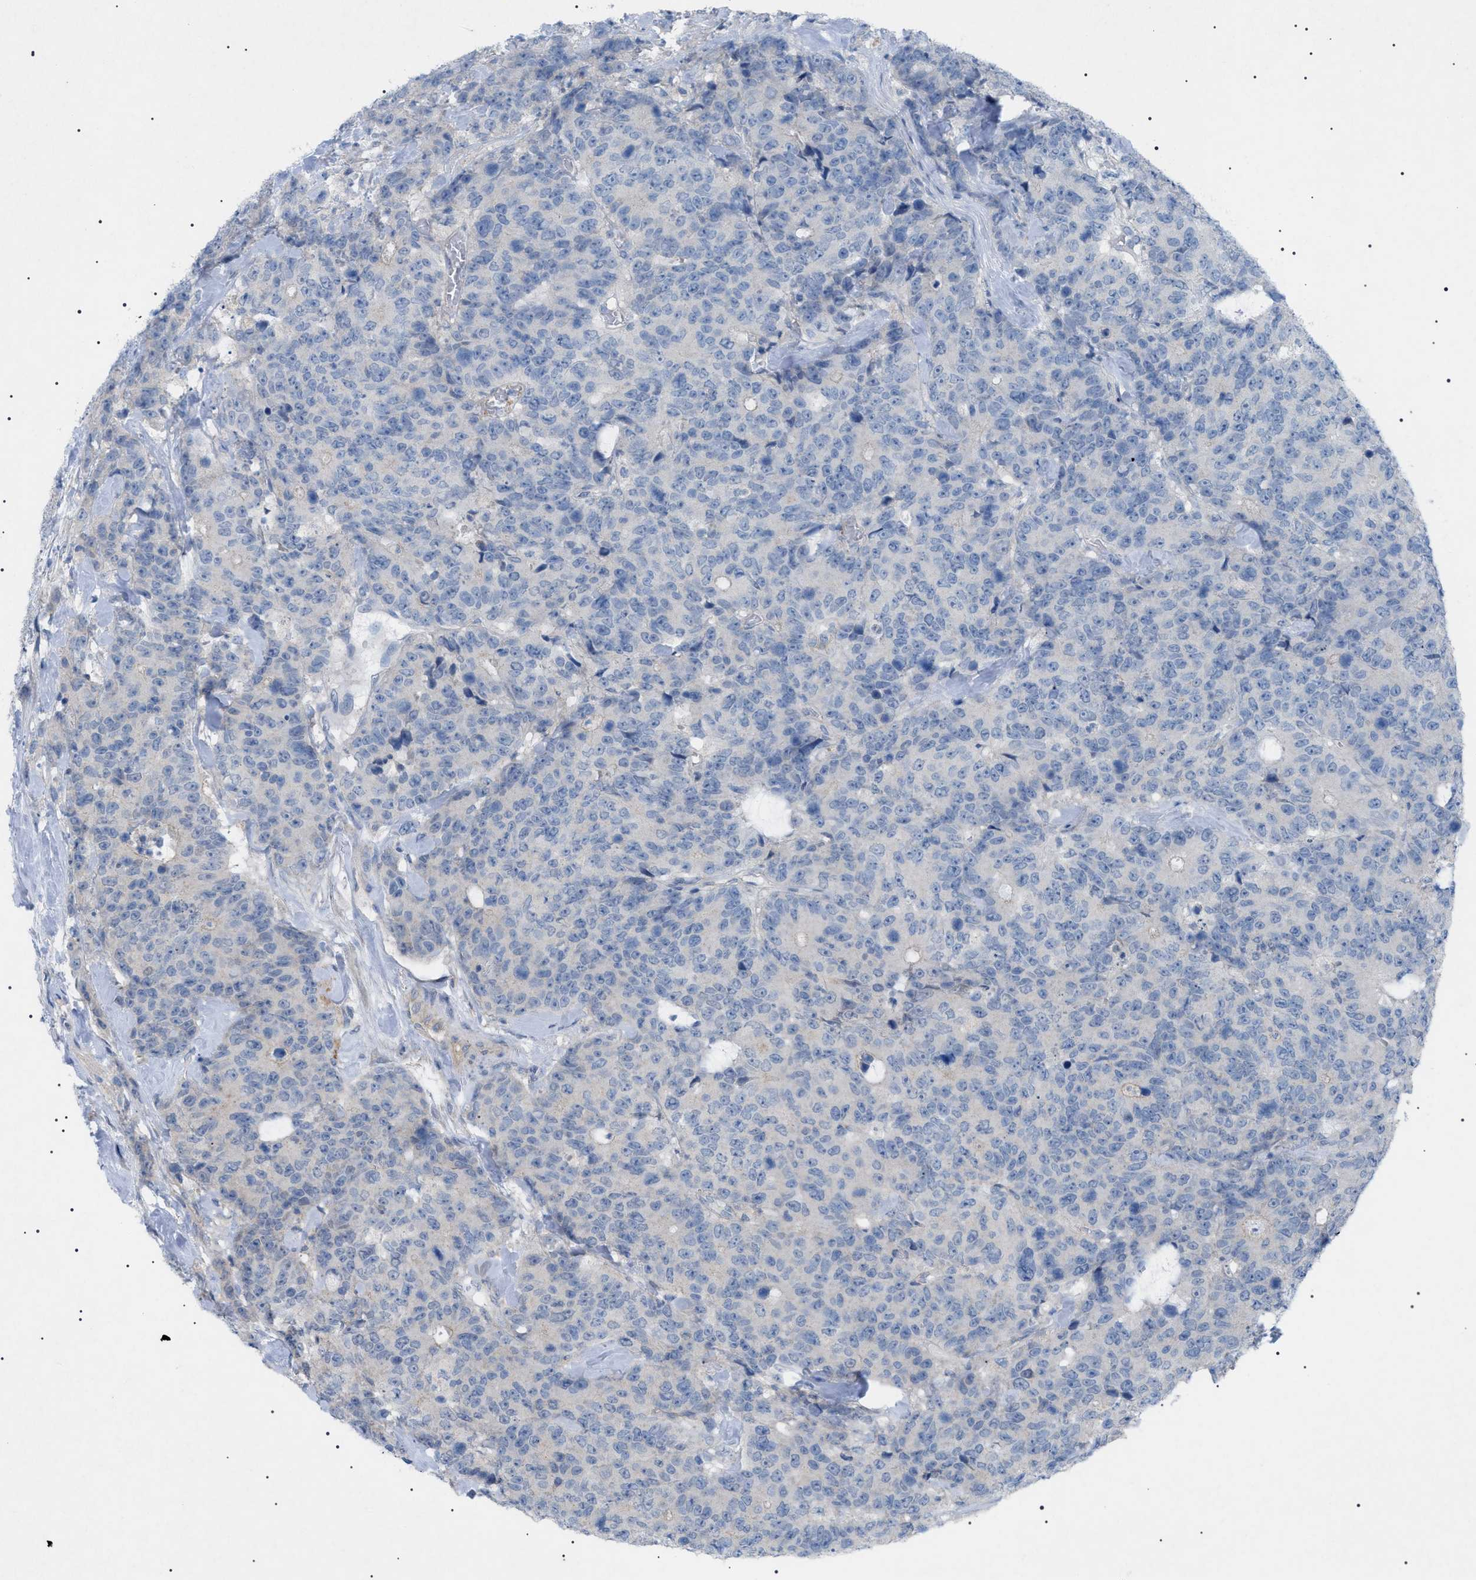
{"staining": {"intensity": "negative", "quantity": "none", "location": "none"}, "tissue": "colorectal cancer", "cell_type": "Tumor cells", "image_type": "cancer", "snomed": [{"axis": "morphology", "description": "Adenocarcinoma, NOS"}, {"axis": "topography", "description": "Colon"}], "caption": "Immunohistochemistry (IHC) photomicrograph of neoplastic tissue: colorectal adenocarcinoma stained with DAB (3,3'-diaminobenzidine) shows no significant protein expression in tumor cells. Brightfield microscopy of immunohistochemistry stained with DAB (3,3'-diaminobenzidine) (brown) and hematoxylin (blue), captured at high magnification.", "gene": "ADAMTS1", "patient": {"sex": "female", "age": 86}}